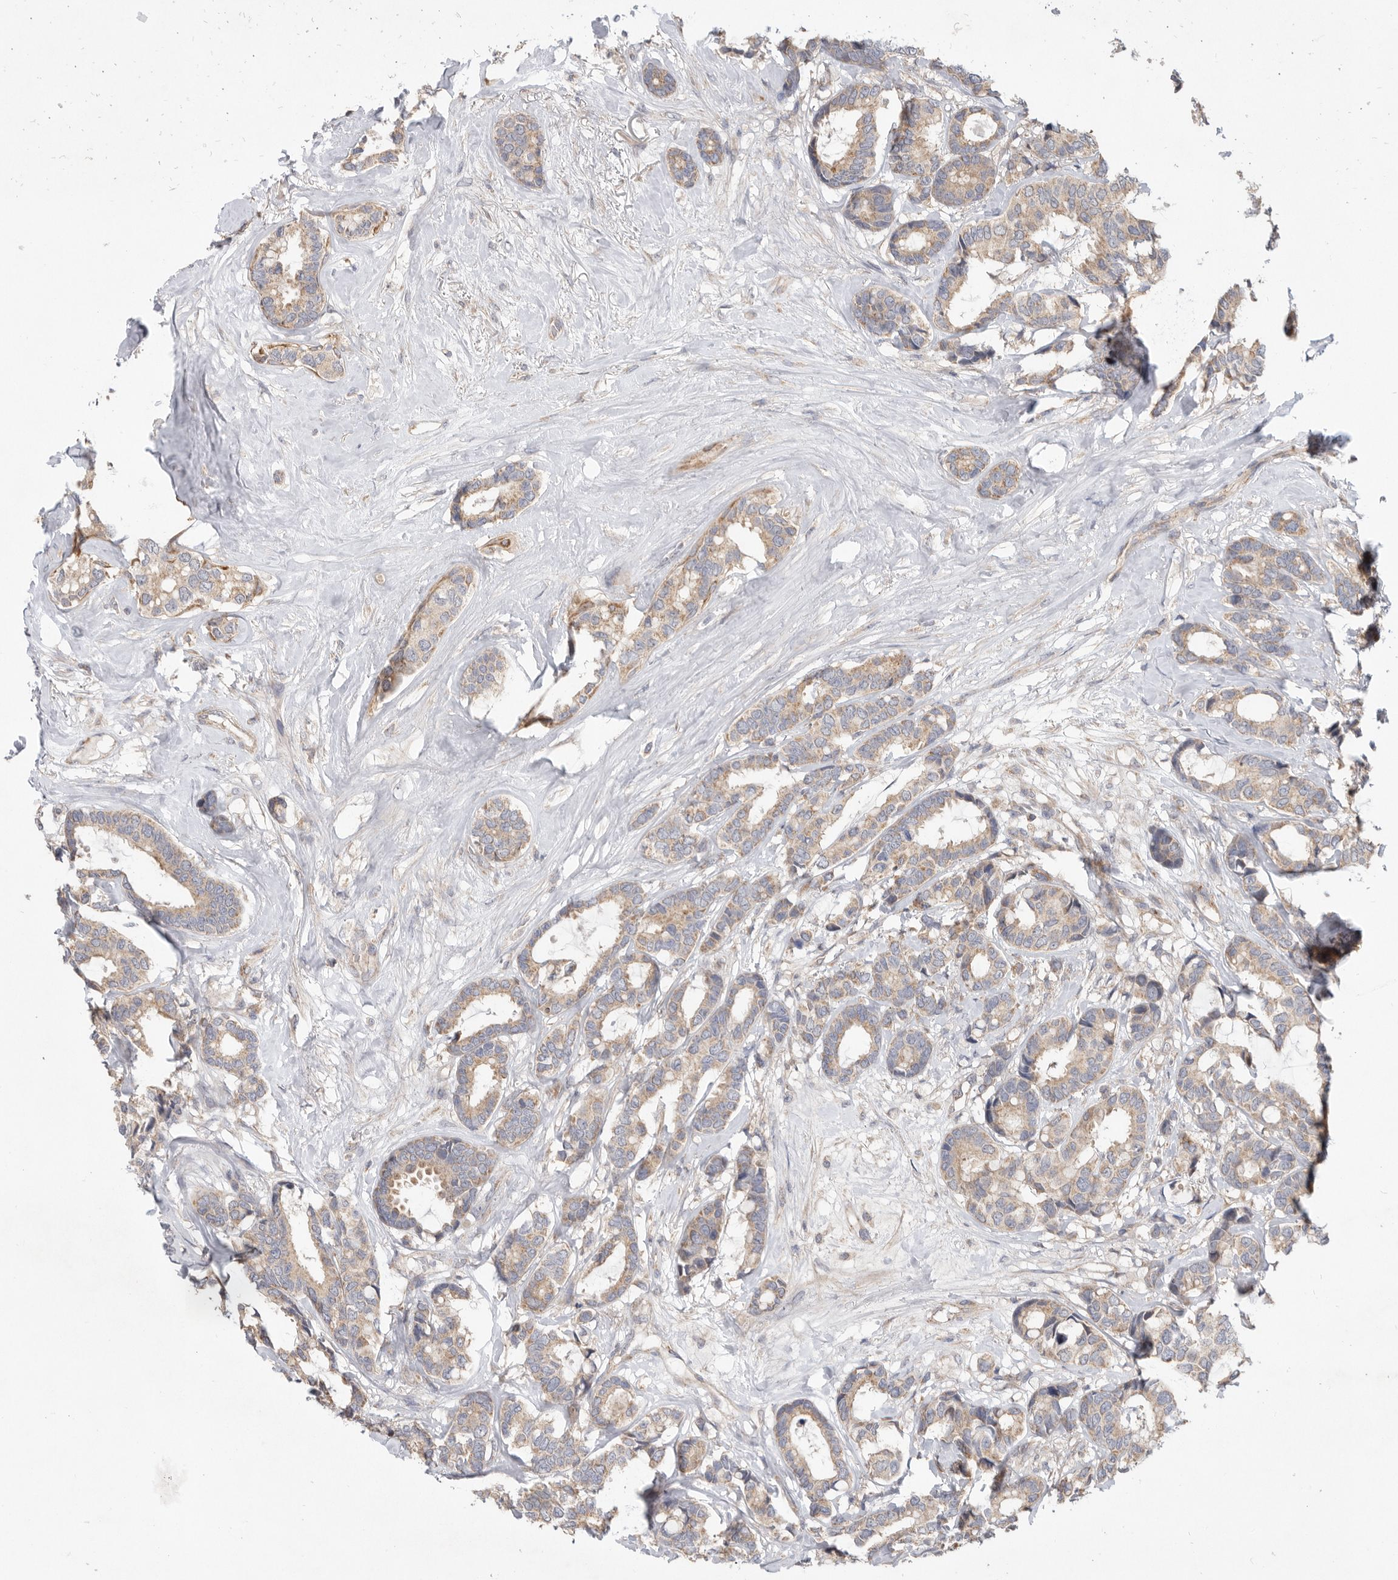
{"staining": {"intensity": "moderate", "quantity": ">75%", "location": "cytoplasmic/membranous"}, "tissue": "breast cancer", "cell_type": "Tumor cells", "image_type": "cancer", "snomed": [{"axis": "morphology", "description": "Duct carcinoma"}, {"axis": "topography", "description": "Breast"}], "caption": "This image displays breast cancer stained with IHC to label a protein in brown. The cytoplasmic/membranous of tumor cells show moderate positivity for the protein. Nuclei are counter-stained blue.", "gene": "MTFR1L", "patient": {"sex": "female", "age": 87}}